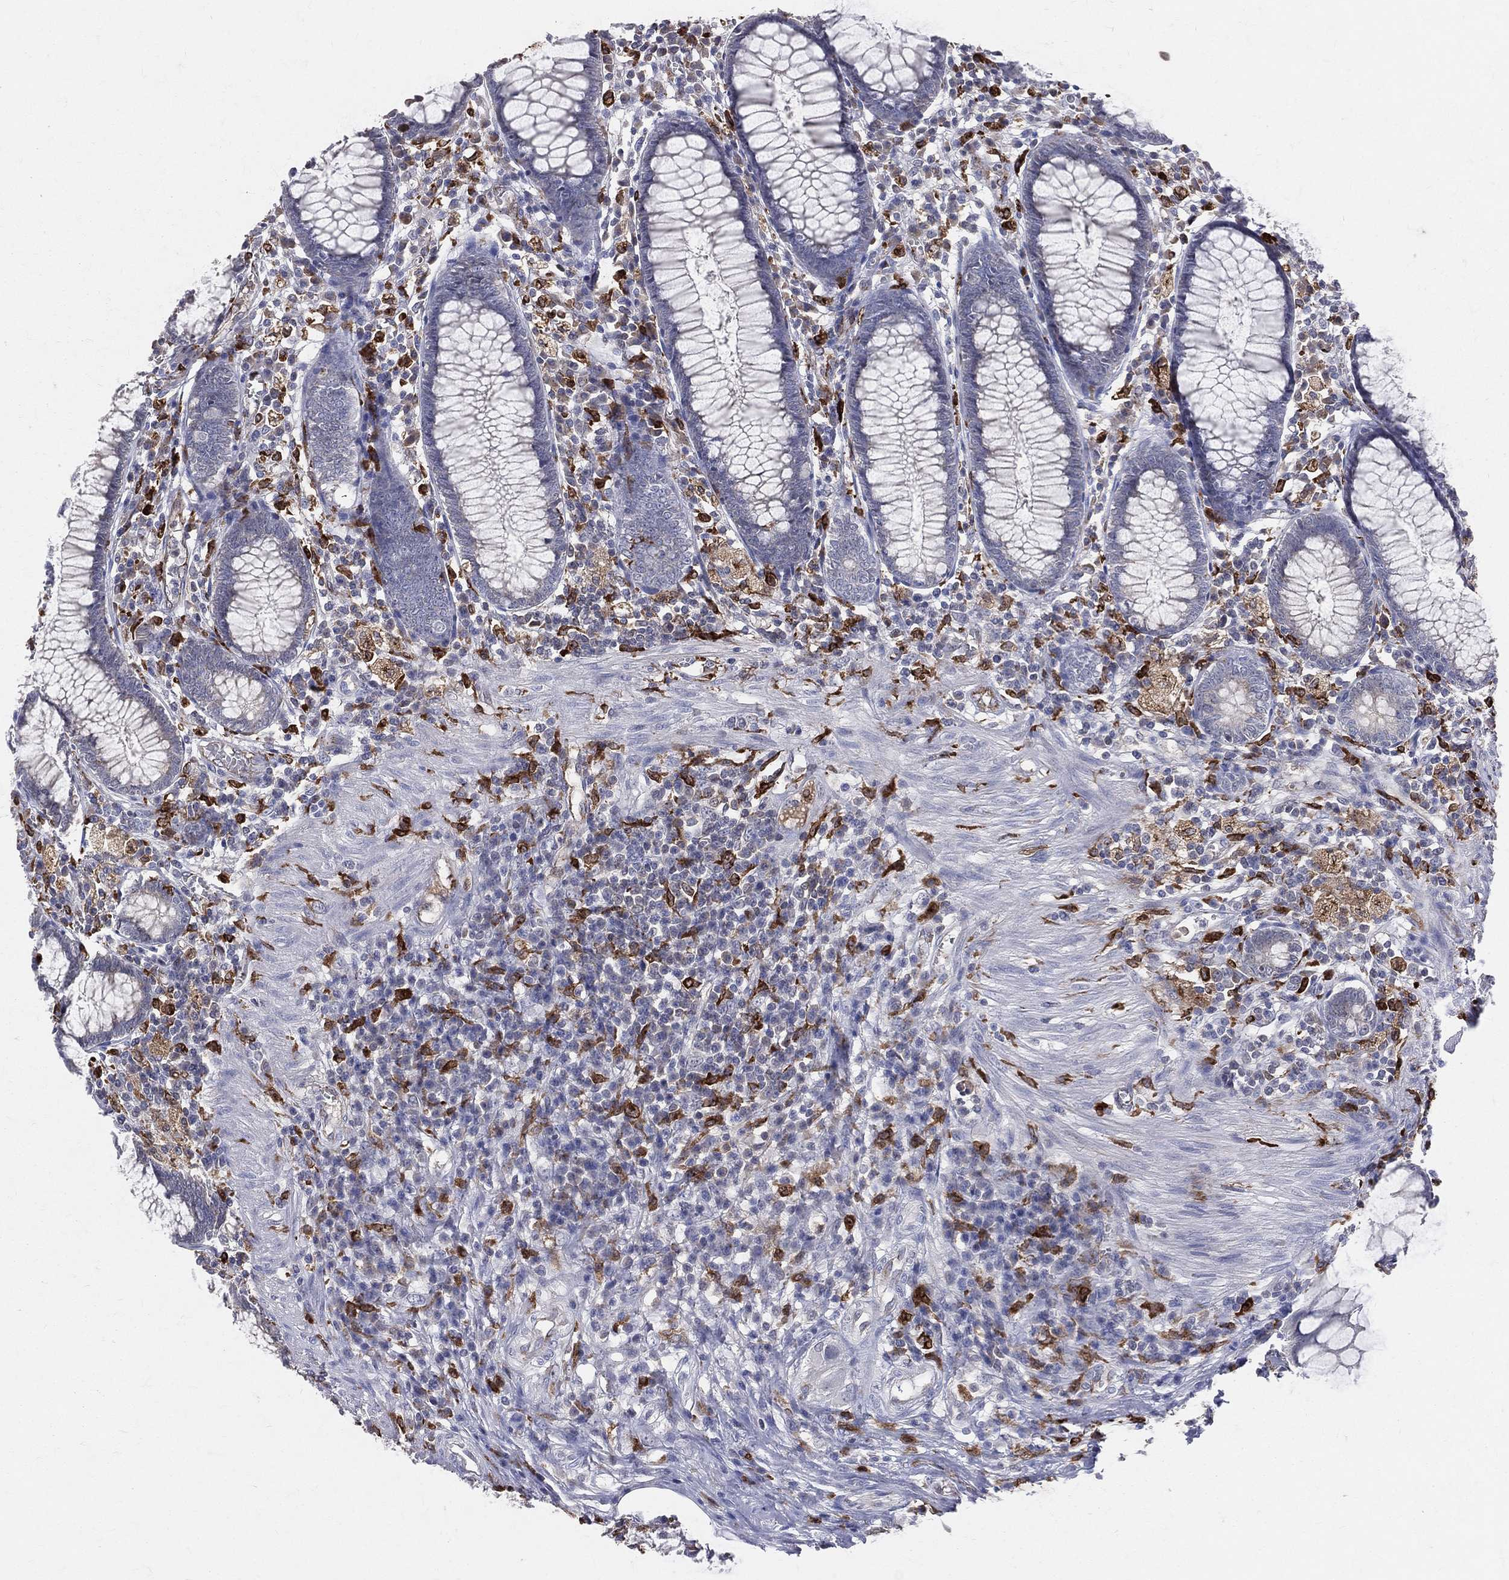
{"staining": {"intensity": "negative", "quantity": "none", "location": "none"}, "tissue": "colon", "cell_type": "Endothelial cells", "image_type": "normal", "snomed": [{"axis": "morphology", "description": "Normal tissue, NOS"}, {"axis": "topography", "description": "Colon"}], "caption": "This is a micrograph of immunohistochemistry staining of benign colon, which shows no expression in endothelial cells. (DAB (3,3'-diaminobenzidine) immunohistochemistry, high magnification).", "gene": "CD74", "patient": {"sex": "male", "age": 65}}